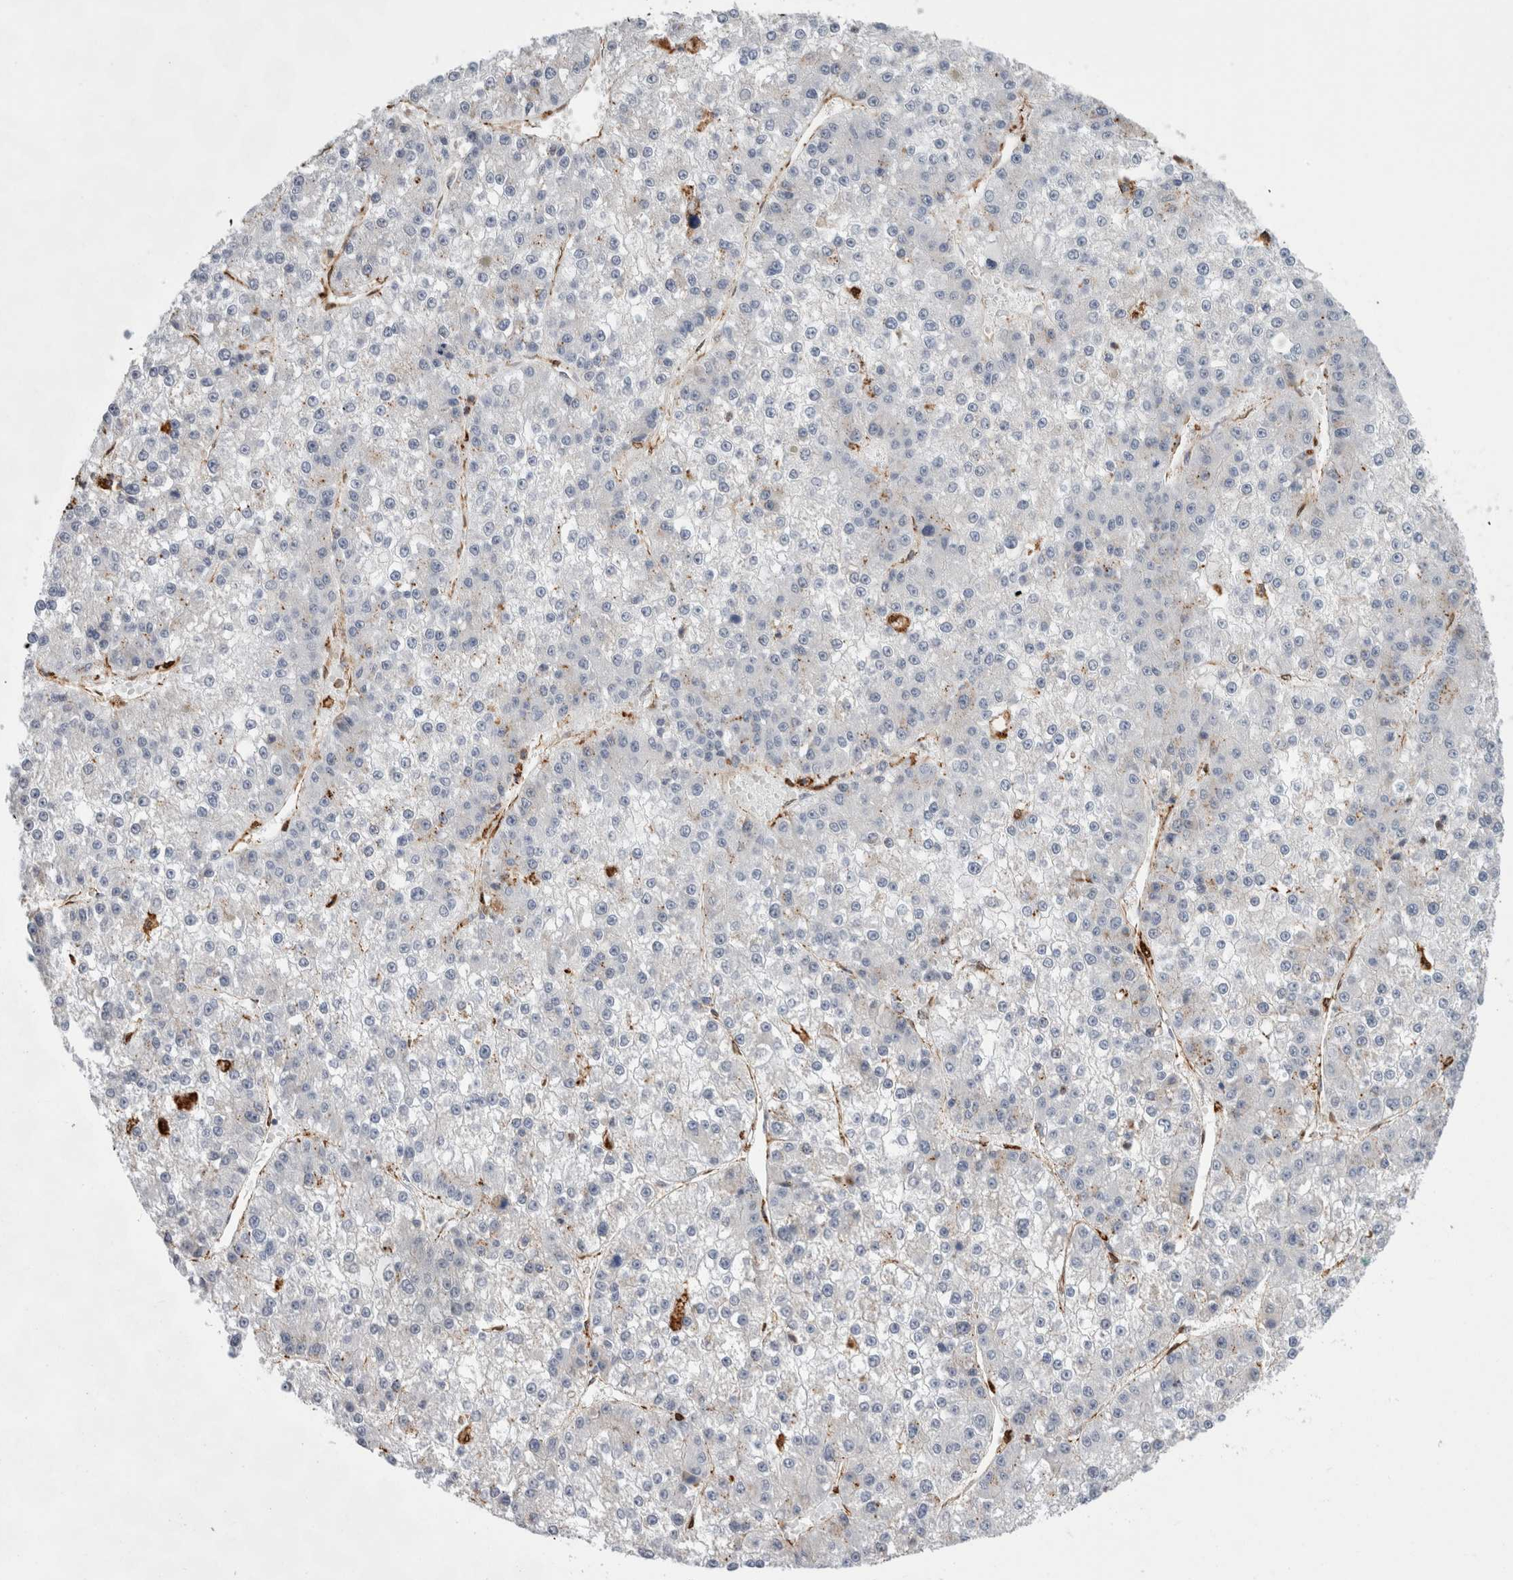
{"staining": {"intensity": "weak", "quantity": "<25%", "location": "cytoplasmic/membranous"}, "tissue": "liver cancer", "cell_type": "Tumor cells", "image_type": "cancer", "snomed": [{"axis": "morphology", "description": "Carcinoma, Hepatocellular, NOS"}, {"axis": "topography", "description": "Liver"}], "caption": "The IHC image has no significant positivity in tumor cells of liver hepatocellular carcinoma tissue.", "gene": "CCDC88B", "patient": {"sex": "female", "age": 73}}